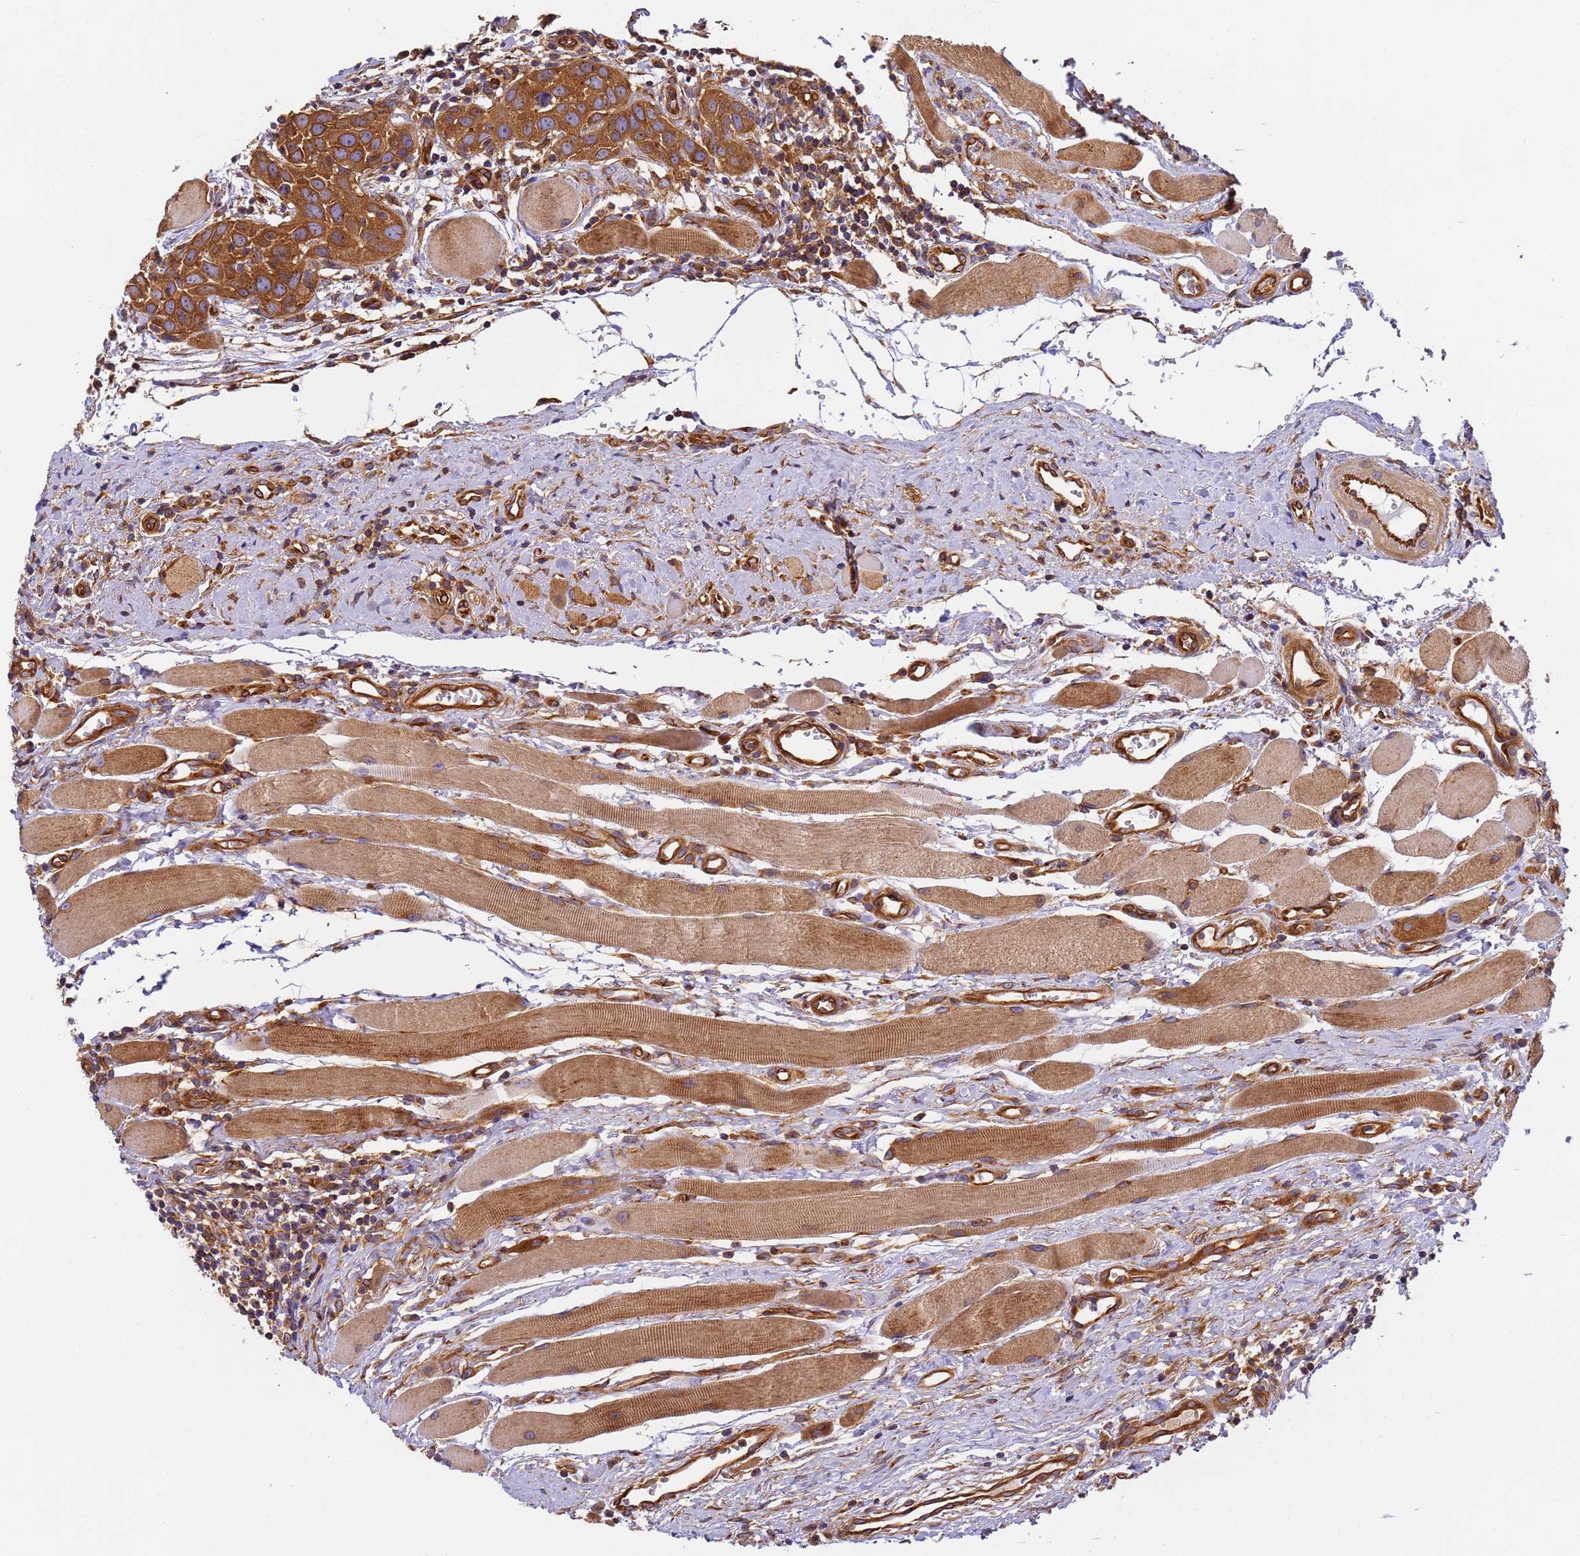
{"staining": {"intensity": "strong", "quantity": ">75%", "location": "cytoplasmic/membranous"}, "tissue": "head and neck cancer", "cell_type": "Tumor cells", "image_type": "cancer", "snomed": [{"axis": "morphology", "description": "Squamous cell carcinoma, NOS"}, {"axis": "topography", "description": "Oral tissue"}, {"axis": "topography", "description": "Head-Neck"}], "caption": "Protein staining displays strong cytoplasmic/membranous expression in approximately >75% of tumor cells in head and neck squamous cell carcinoma.", "gene": "DYNC1I2", "patient": {"sex": "female", "age": 50}}